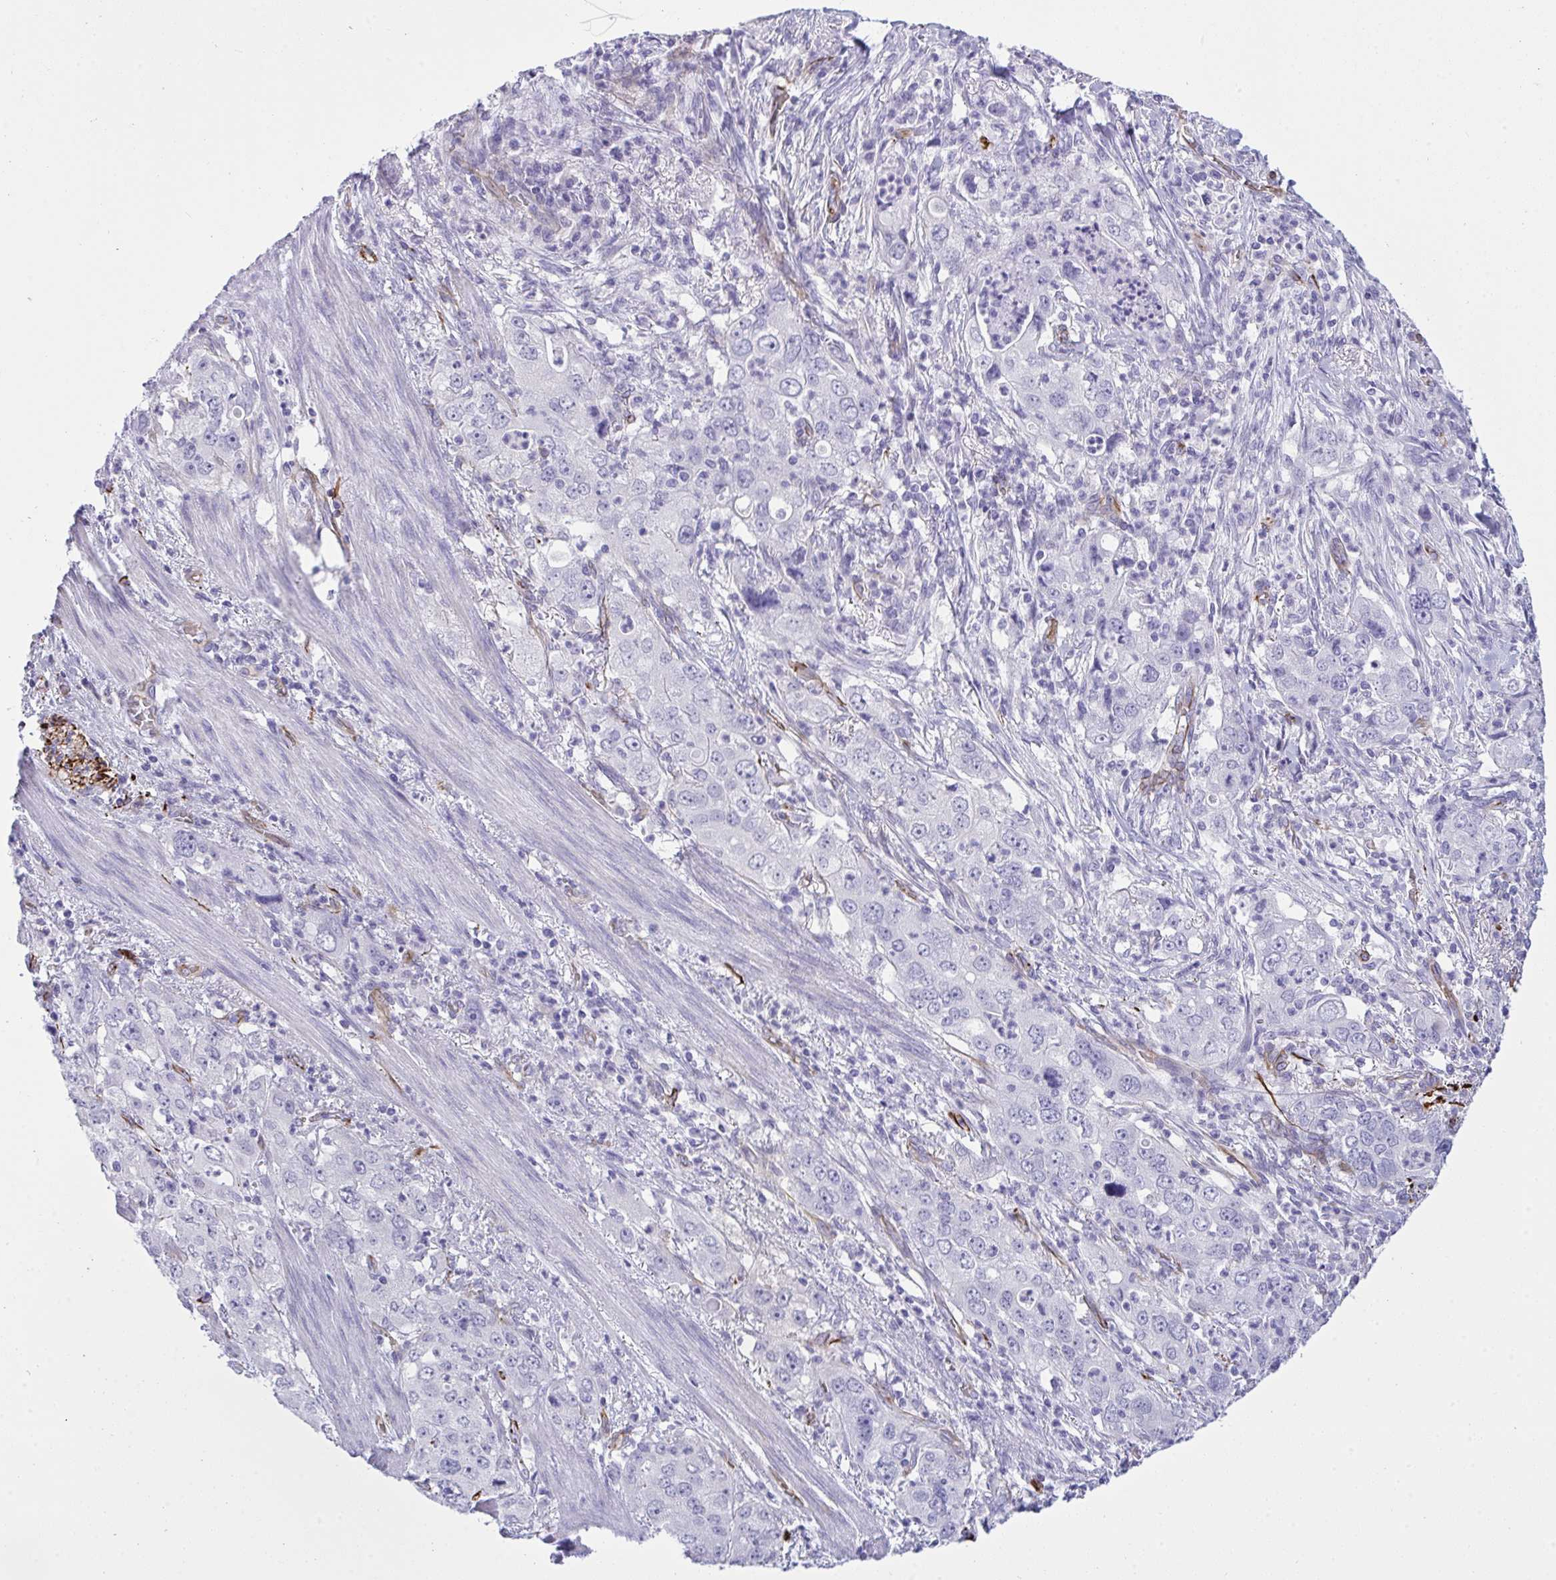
{"staining": {"intensity": "negative", "quantity": "none", "location": "none"}, "tissue": "stomach cancer", "cell_type": "Tumor cells", "image_type": "cancer", "snomed": [{"axis": "morphology", "description": "Adenocarcinoma, NOS"}, {"axis": "topography", "description": "Stomach, upper"}], "caption": "Photomicrograph shows no protein staining in tumor cells of stomach cancer (adenocarcinoma) tissue.", "gene": "SLC35B1", "patient": {"sex": "male", "age": 75}}